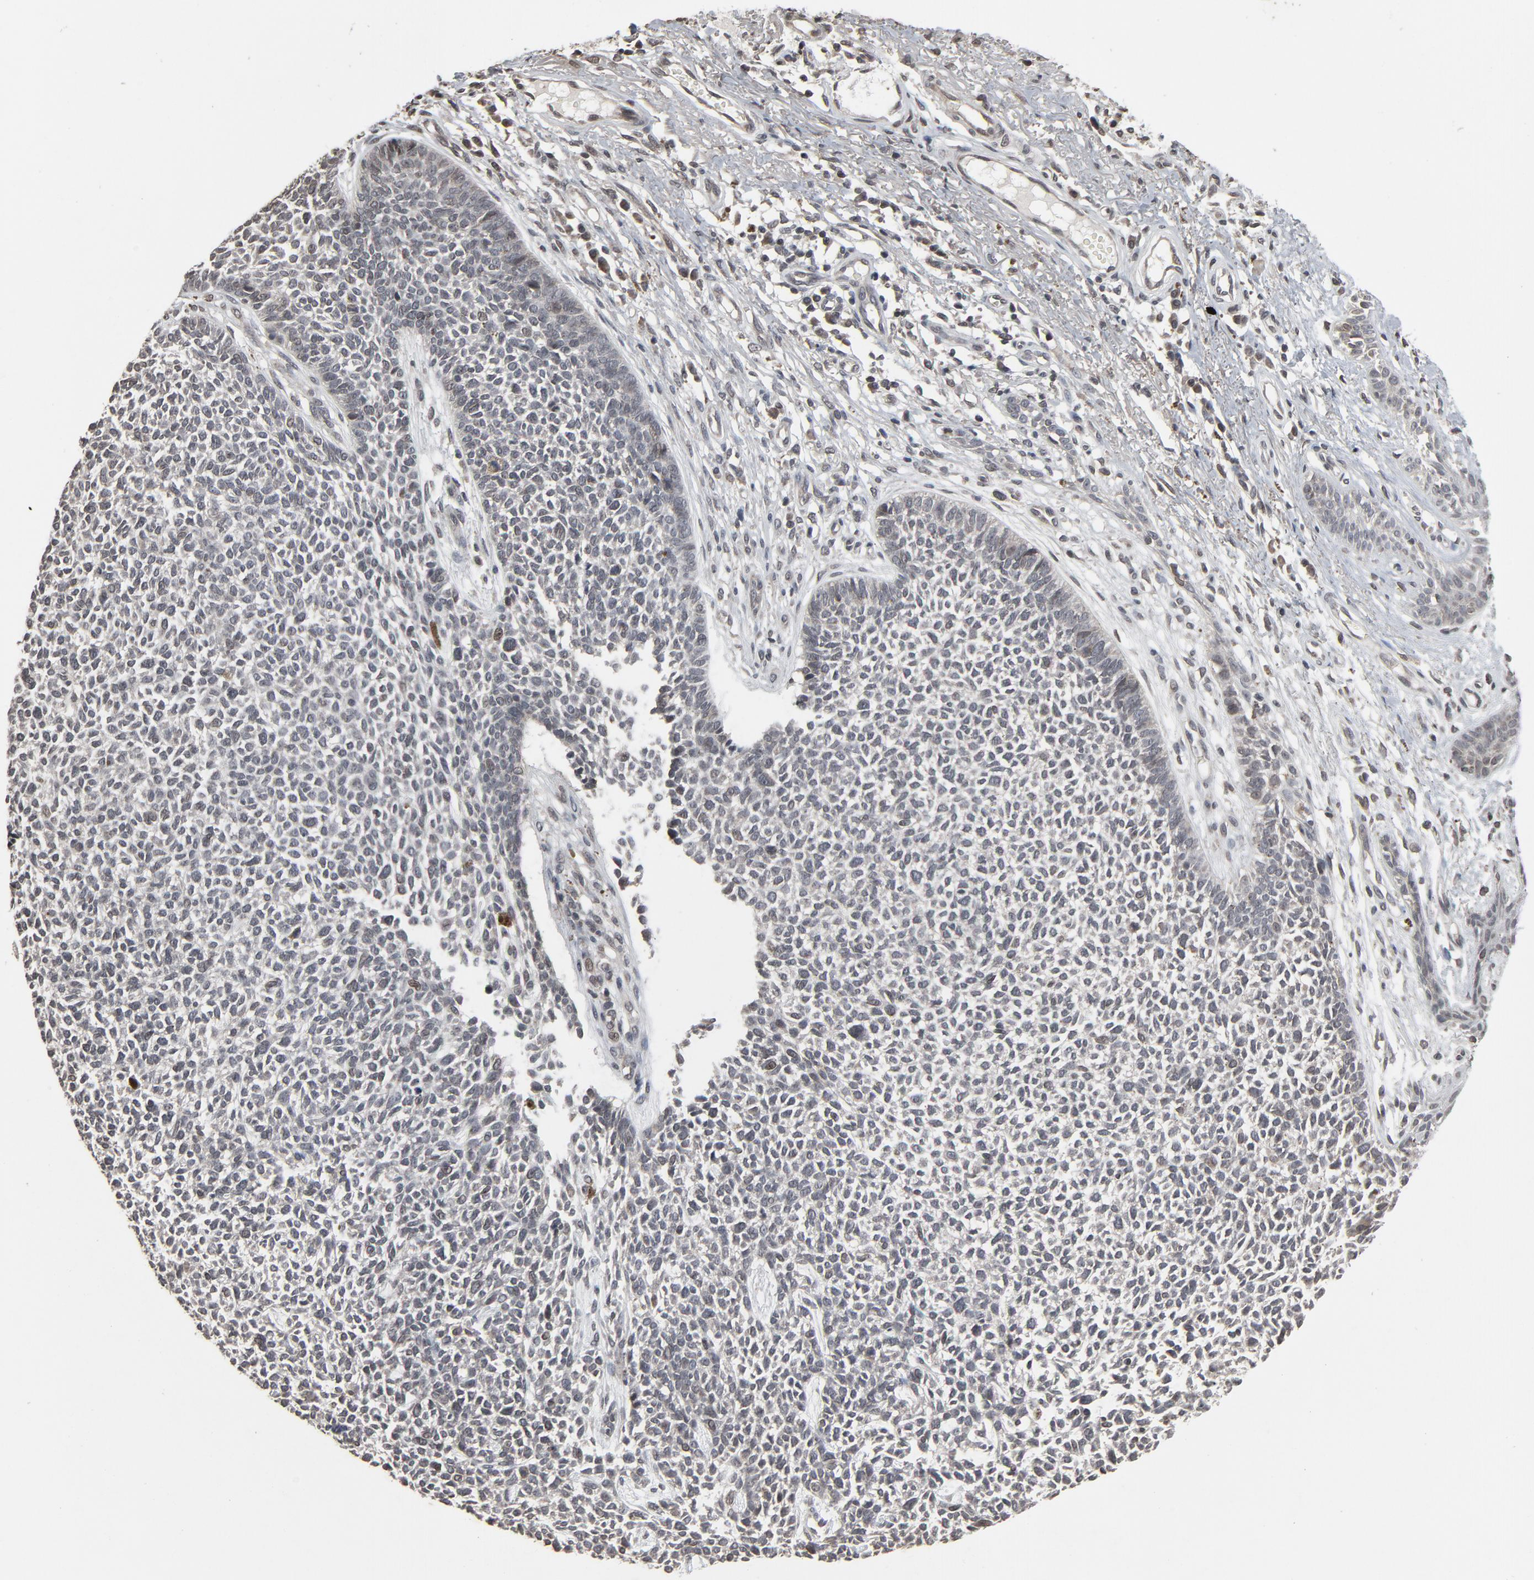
{"staining": {"intensity": "weak", "quantity": "<25%", "location": "nuclear"}, "tissue": "skin cancer", "cell_type": "Tumor cells", "image_type": "cancer", "snomed": [{"axis": "morphology", "description": "Basal cell carcinoma"}, {"axis": "topography", "description": "Skin"}], "caption": "Immunohistochemical staining of human skin cancer (basal cell carcinoma) shows no significant expression in tumor cells. (Brightfield microscopy of DAB immunohistochemistry (IHC) at high magnification).", "gene": "POM121", "patient": {"sex": "female", "age": 84}}